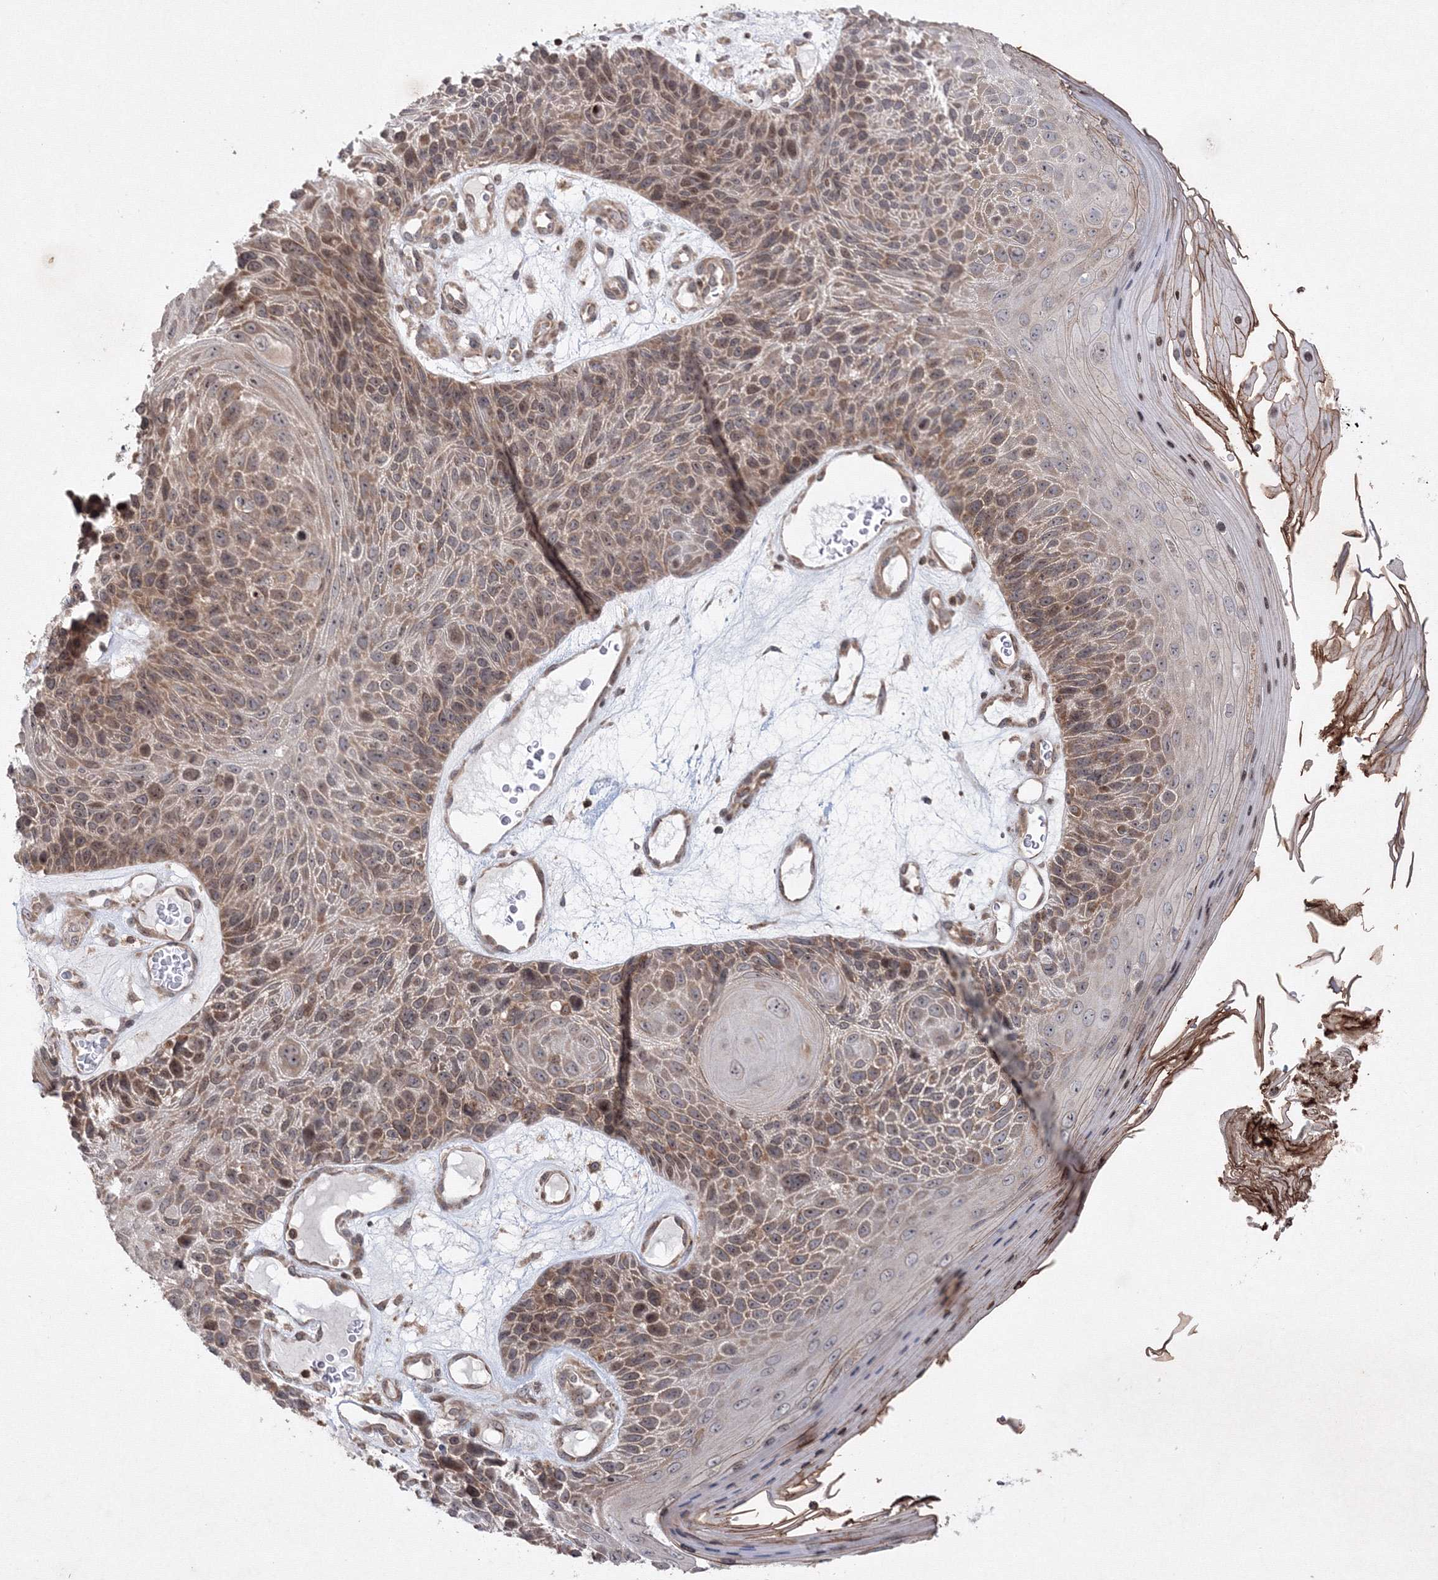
{"staining": {"intensity": "moderate", "quantity": ">75%", "location": "cytoplasmic/membranous,nuclear"}, "tissue": "skin cancer", "cell_type": "Tumor cells", "image_type": "cancer", "snomed": [{"axis": "morphology", "description": "Squamous cell carcinoma, NOS"}, {"axis": "topography", "description": "Skin"}], "caption": "A brown stain labels moderate cytoplasmic/membranous and nuclear staining of a protein in human squamous cell carcinoma (skin) tumor cells.", "gene": "MKRN2", "patient": {"sex": "female", "age": 88}}